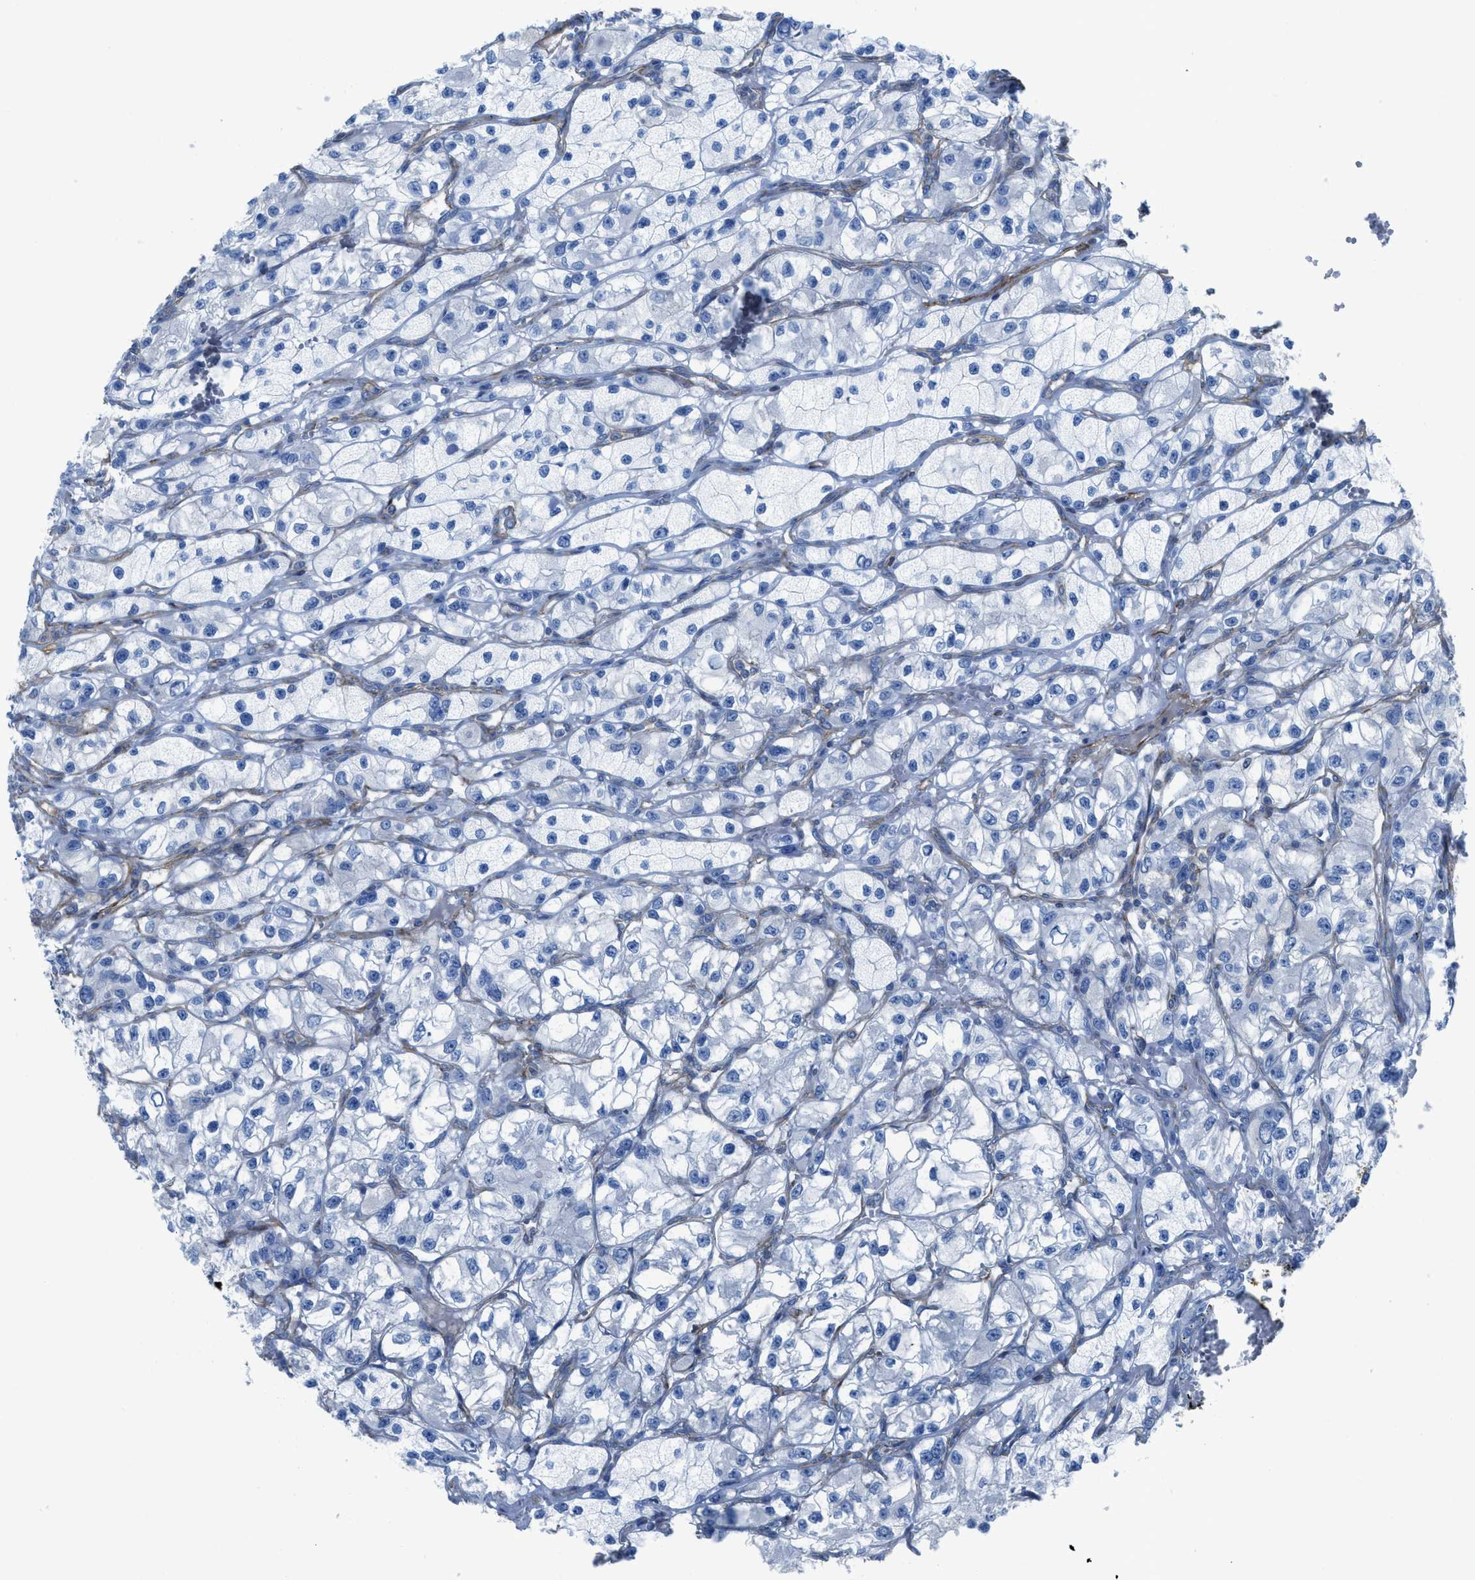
{"staining": {"intensity": "negative", "quantity": "none", "location": "none"}, "tissue": "renal cancer", "cell_type": "Tumor cells", "image_type": "cancer", "snomed": [{"axis": "morphology", "description": "Adenocarcinoma, NOS"}, {"axis": "topography", "description": "Kidney"}], "caption": "Tumor cells are negative for brown protein staining in renal cancer.", "gene": "KCNH7", "patient": {"sex": "female", "age": 57}}